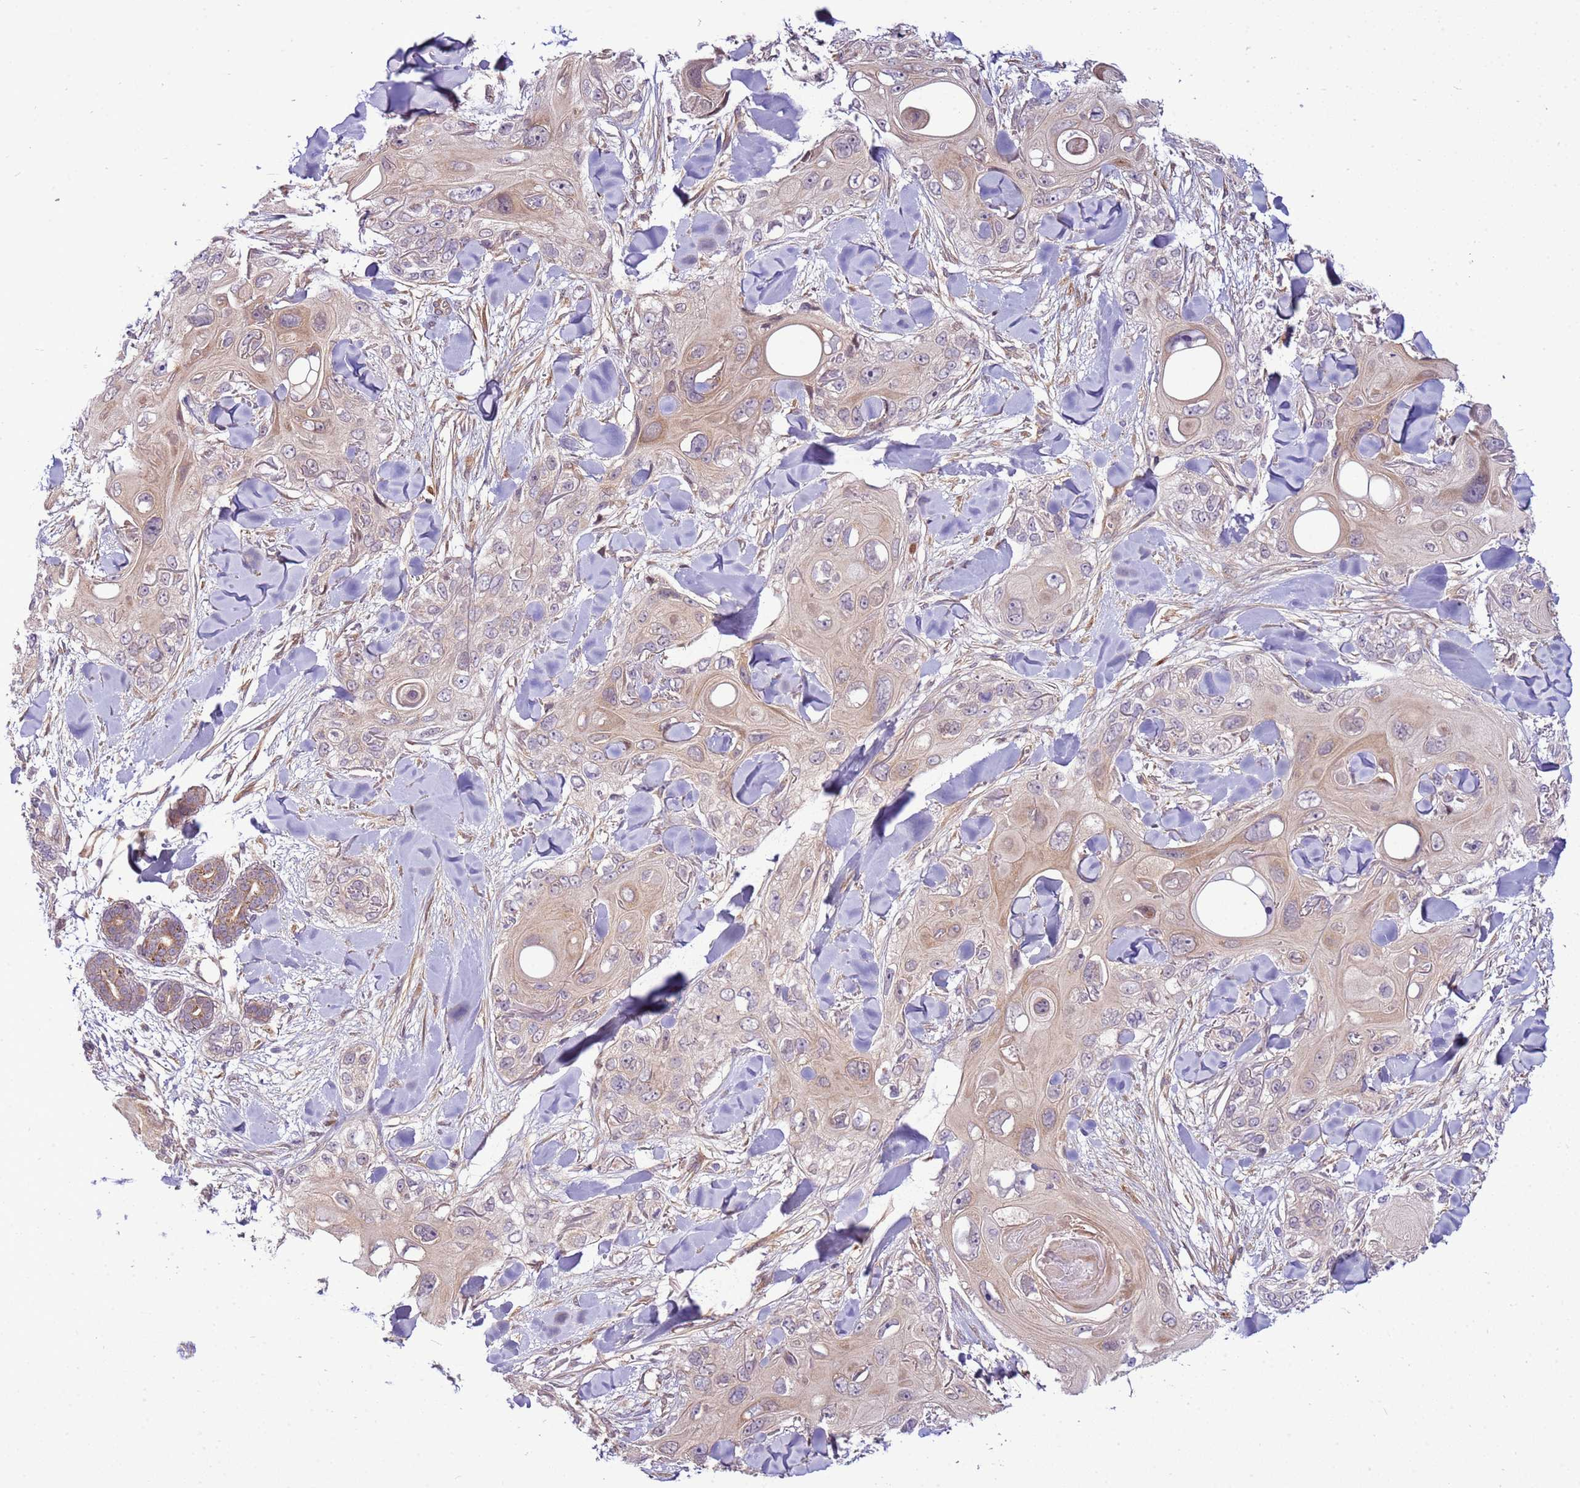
{"staining": {"intensity": "weak", "quantity": "<25%", "location": "cytoplasmic/membranous"}, "tissue": "skin cancer", "cell_type": "Tumor cells", "image_type": "cancer", "snomed": [{"axis": "morphology", "description": "Normal tissue, NOS"}, {"axis": "morphology", "description": "Squamous cell carcinoma, NOS"}, {"axis": "topography", "description": "Skin"}], "caption": "Skin cancer stained for a protein using IHC displays no staining tumor cells.", "gene": "SCARA3", "patient": {"sex": "male", "age": 72}}